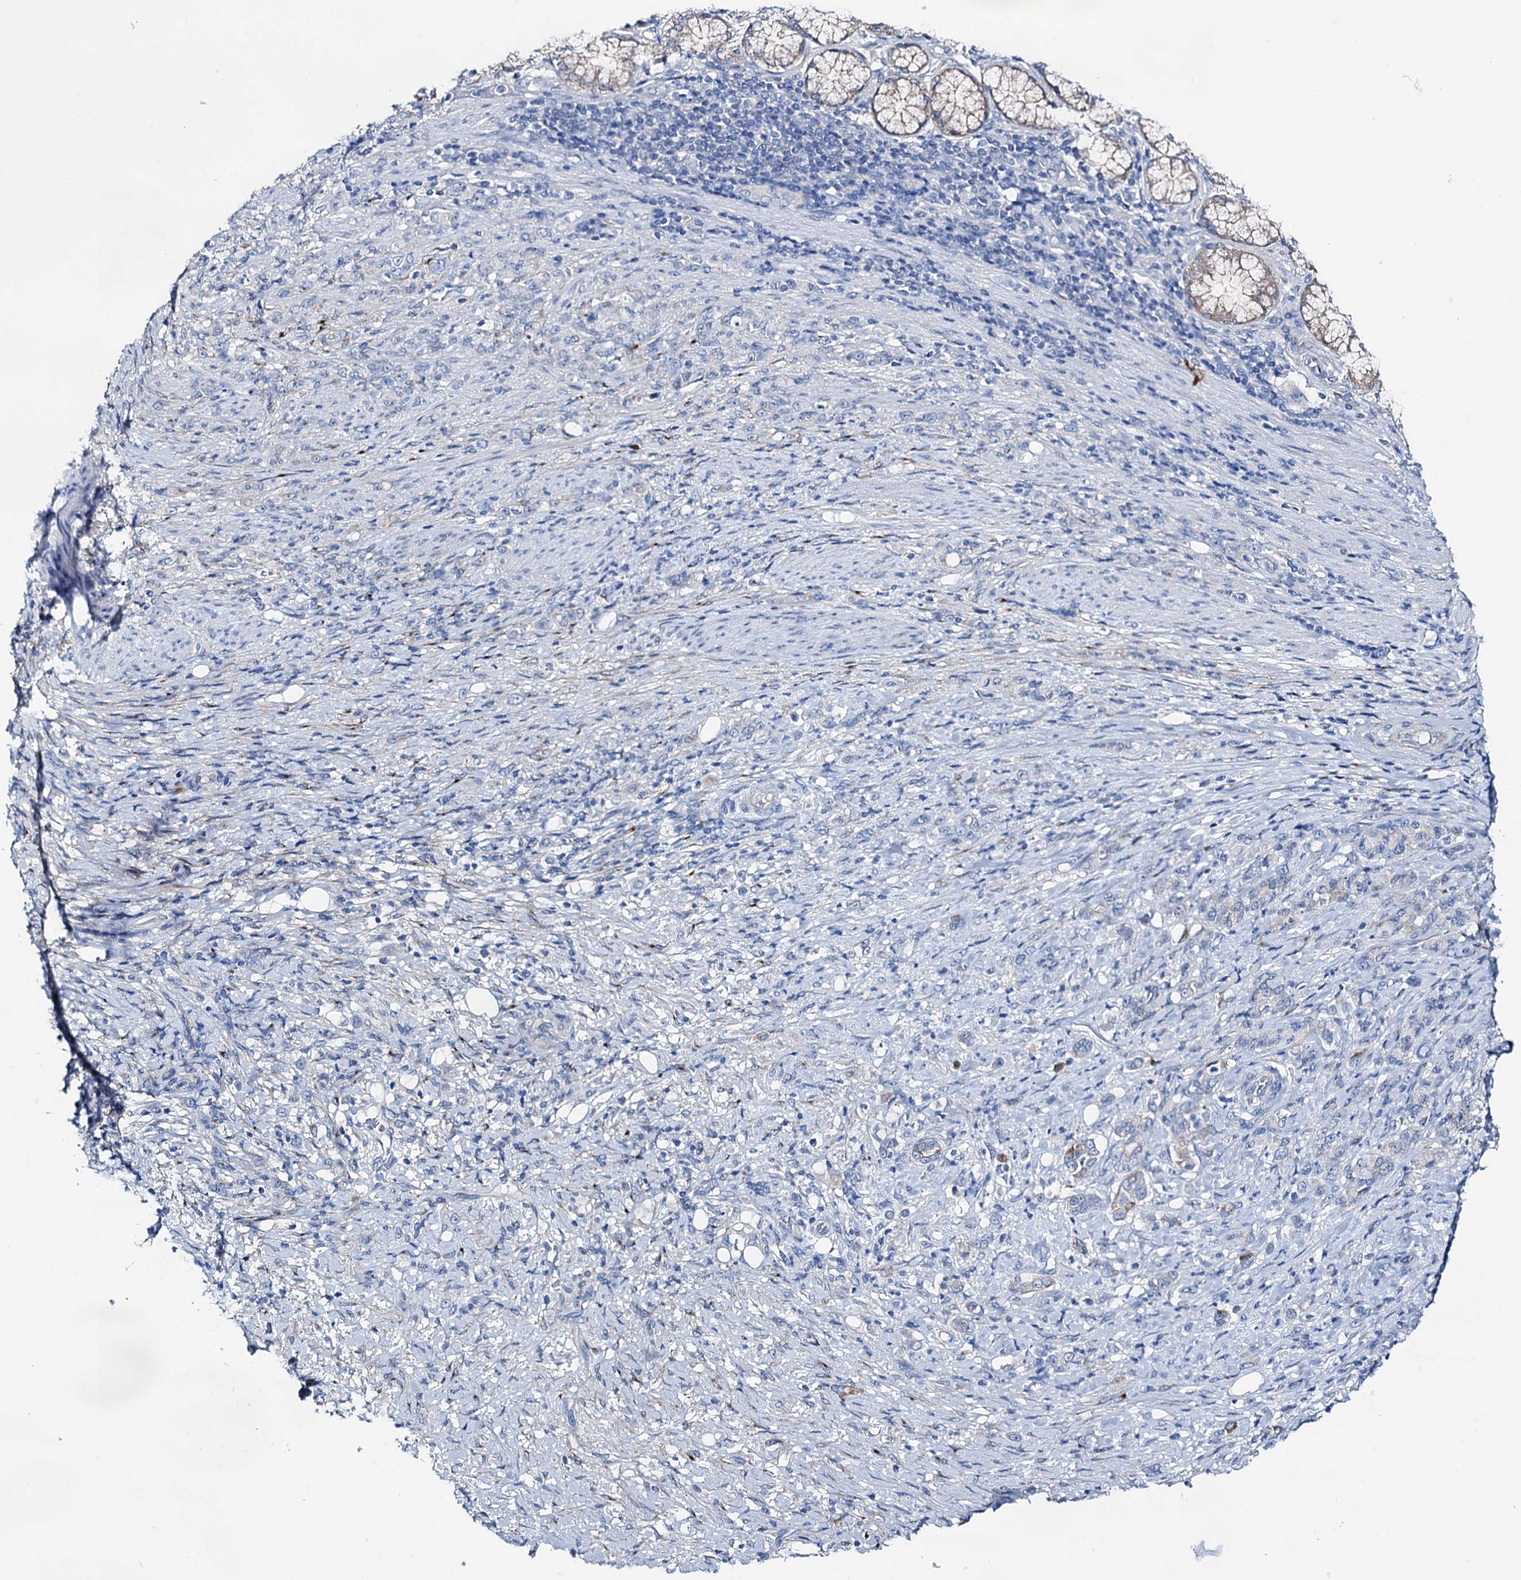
{"staining": {"intensity": "negative", "quantity": "none", "location": "none"}, "tissue": "stomach cancer", "cell_type": "Tumor cells", "image_type": "cancer", "snomed": [{"axis": "morphology", "description": "Adenocarcinoma, NOS"}, {"axis": "topography", "description": "Stomach"}], "caption": "There is no significant expression in tumor cells of adenocarcinoma (stomach). (DAB (3,3'-diaminobenzidine) immunohistochemistry visualized using brightfield microscopy, high magnification).", "gene": "SHROOM1", "patient": {"sex": "female", "age": 79}}